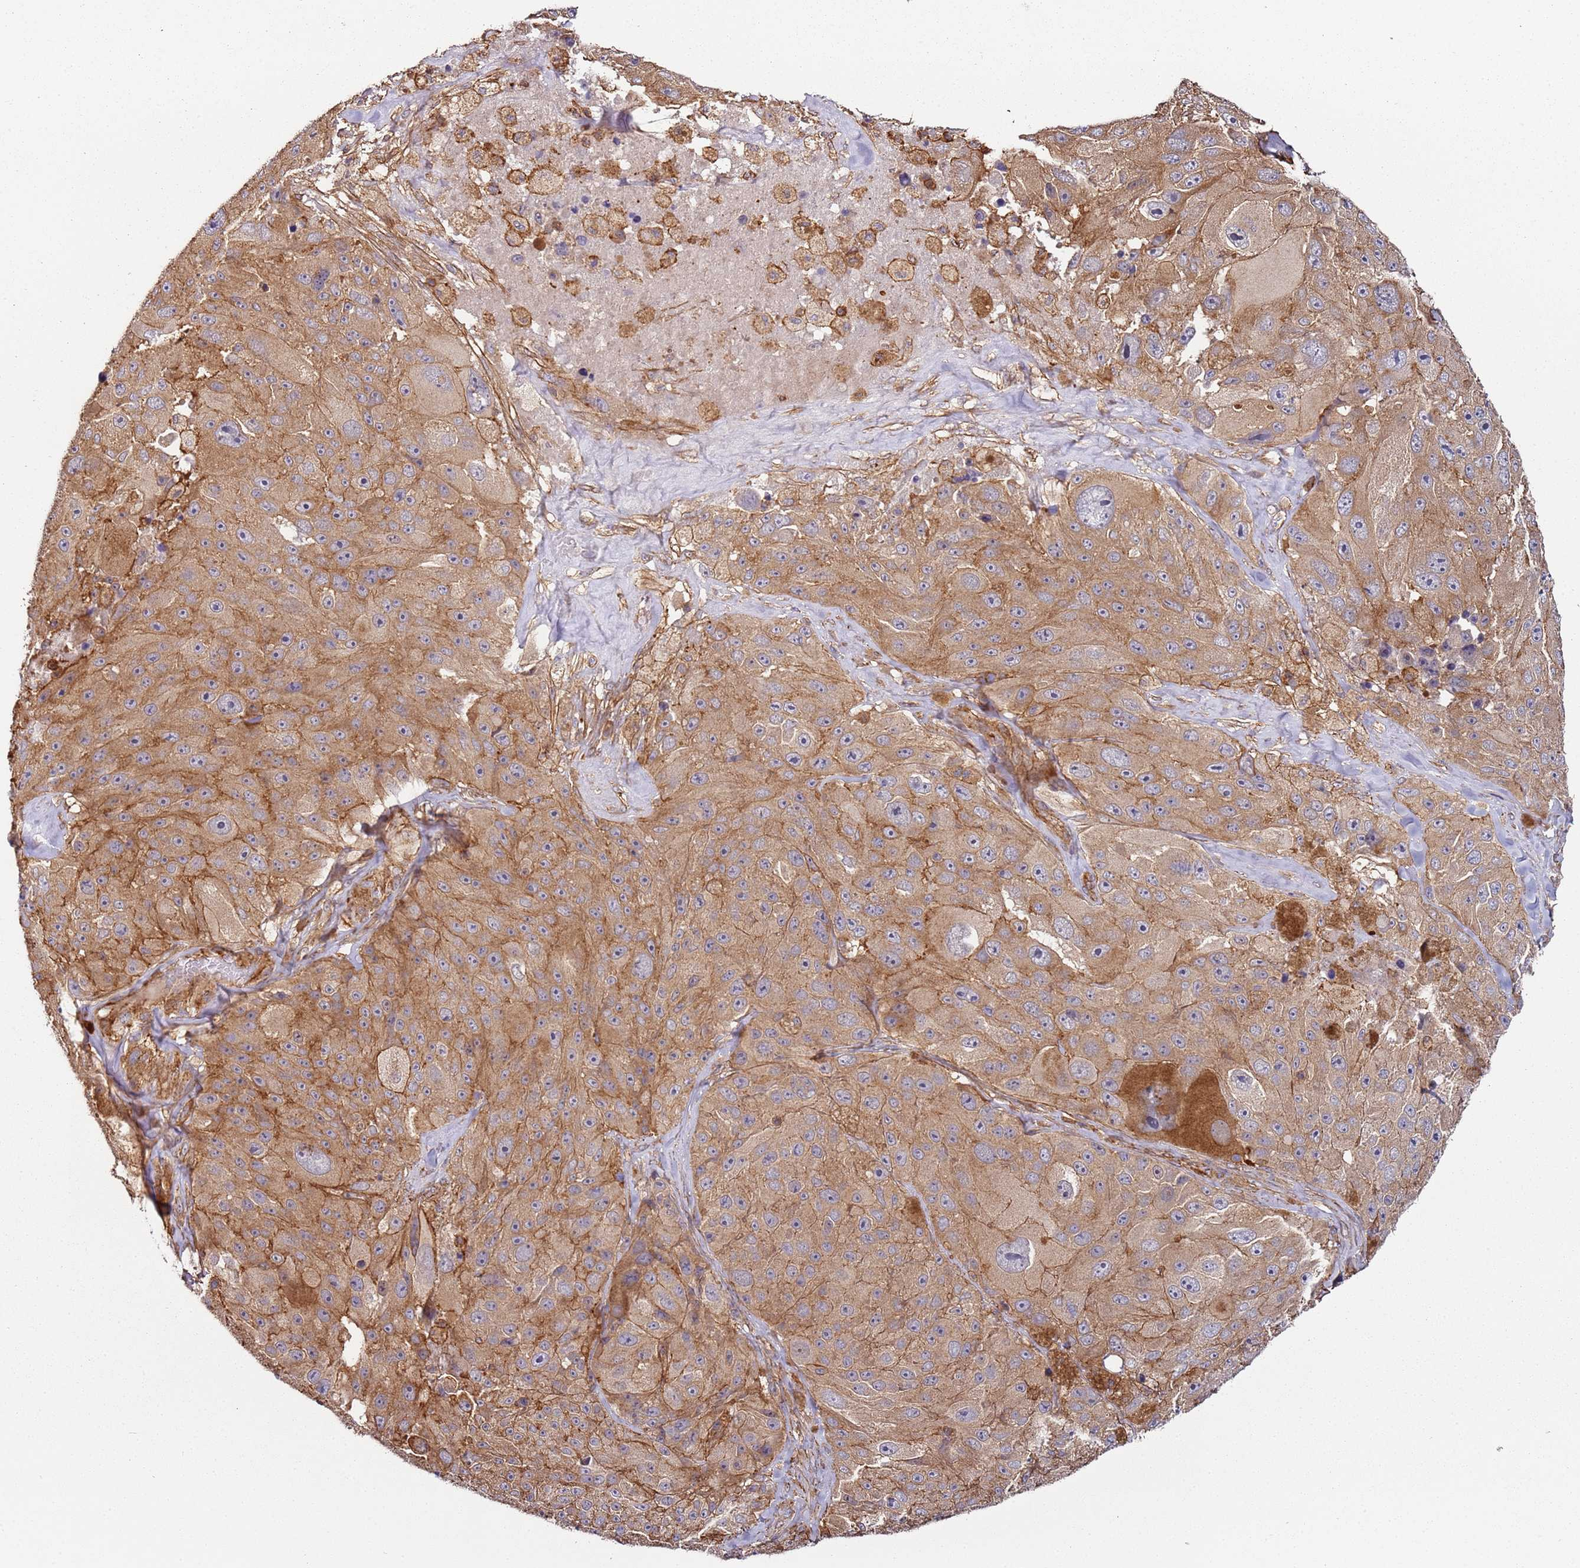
{"staining": {"intensity": "moderate", "quantity": ">75%", "location": "cytoplasmic/membranous"}, "tissue": "melanoma", "cell_type": "Tumor cells", "image_type": "cancer", "snomed": [{"axis": "morphology", "description": "Malignant melanoma, Metastatic site"}, {"axis": "topography", "description": "Lymph node"}], "caption": "Tumor cells exhibit medium levels of moderate cytoplasmic/membranous staining in about >75% of cells in human melanoma.", "gene": "CYP2U1", "patient": {"sex": "male", "age": 62}}